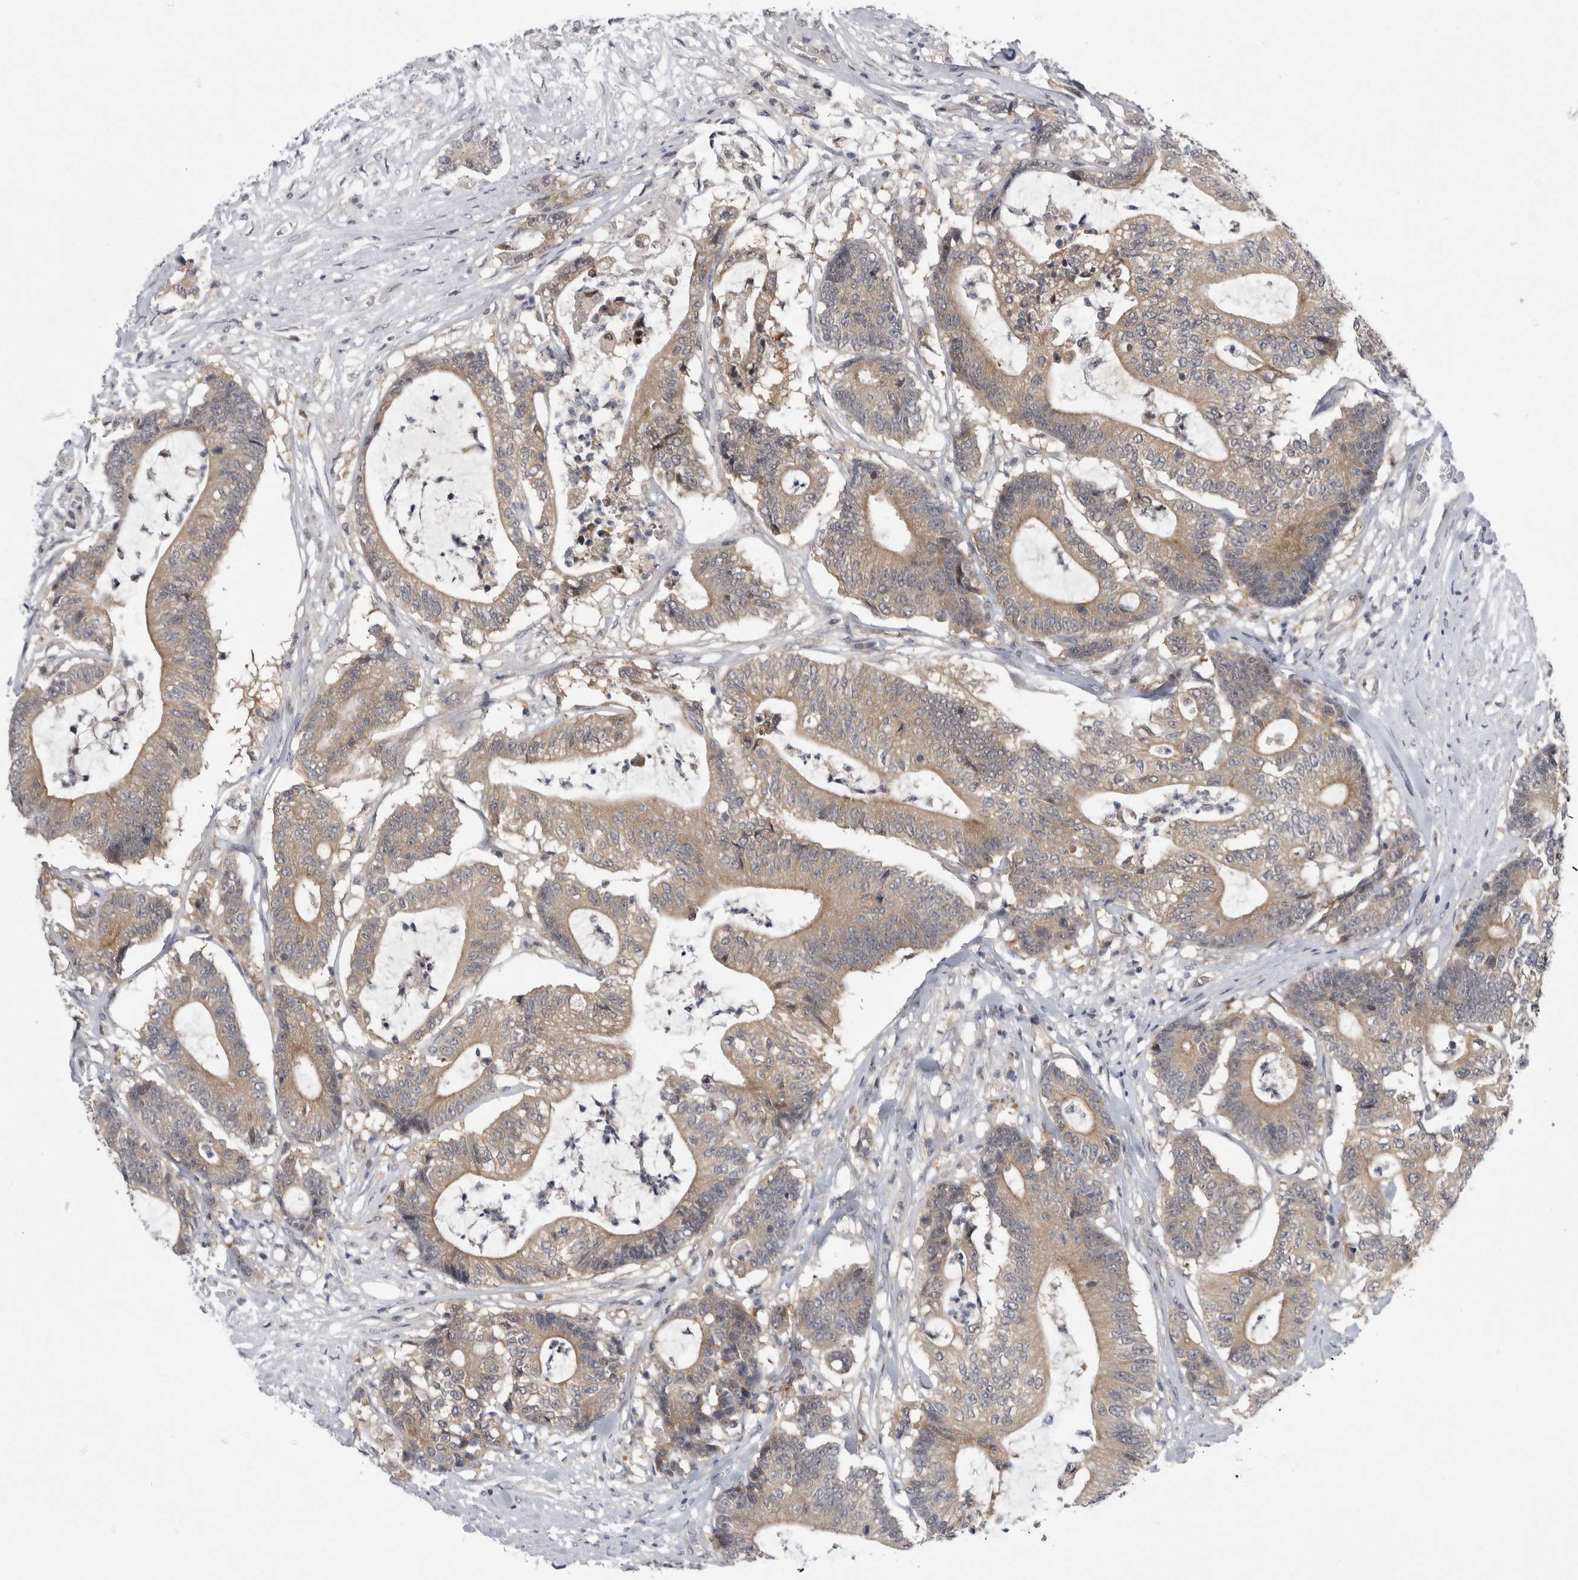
{"staining": {"intensity": "moderate", "quantity": ">75%", "location": "cytoplasmic/membranous"}, "tissue": "colorectal cancer", "cell_type": "Tumor cells", "image_type": "cancer", "snomed": [{"axis": "morphology", "description": "Adenocarcinoma, NOS"}, {"axis": "topography", "description": "Colon"}], "caption": "Colorectal adenocarcinoma stained with a brown dye demonstrates moderate cytoplasmic/membranous positive staining in about >75% of tumor cells.", "gene": "PSMB2", "patient": {"sex": "female", "age": 84}}